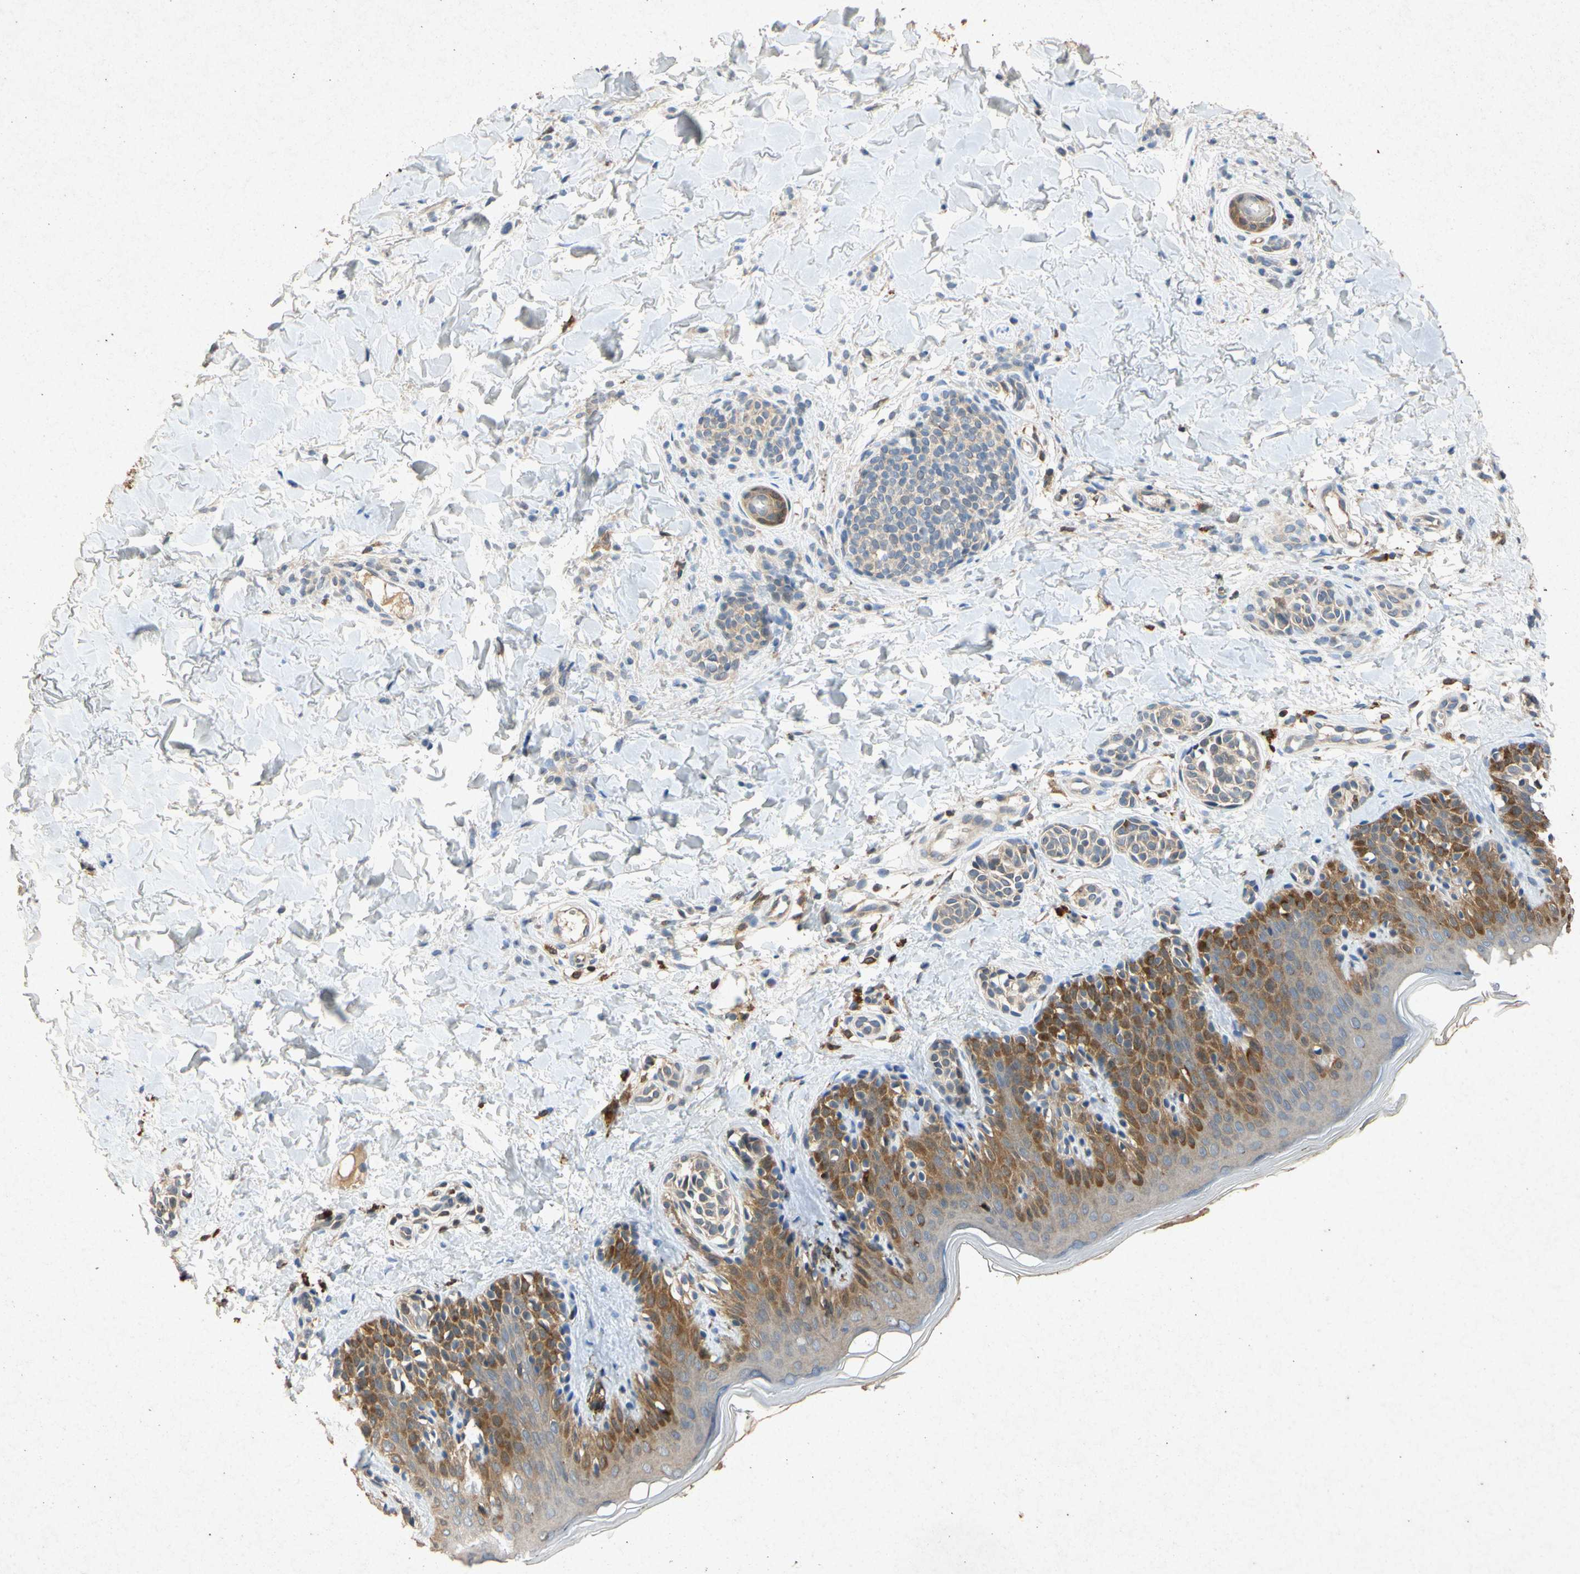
{"staining": {"intensity": "negative", "quantity": "none", "location": "none"}, "tissue": "skin", "cell_type": "Fibroblasts", "image_type": "normal", "snomed": [{"axis": "morphology", "description": "Normal tissue, NOS"}, {"axis": "topography", "description": "Skin"}], "caption": "This is a photomicrograph of immunohistochemistry staining of benign skin, which shows no positivity in fibroblasts. Nuclei are stained in blue.", "gene": "RPS6KA1", "patient": {"sex": "male", "age": 16}}